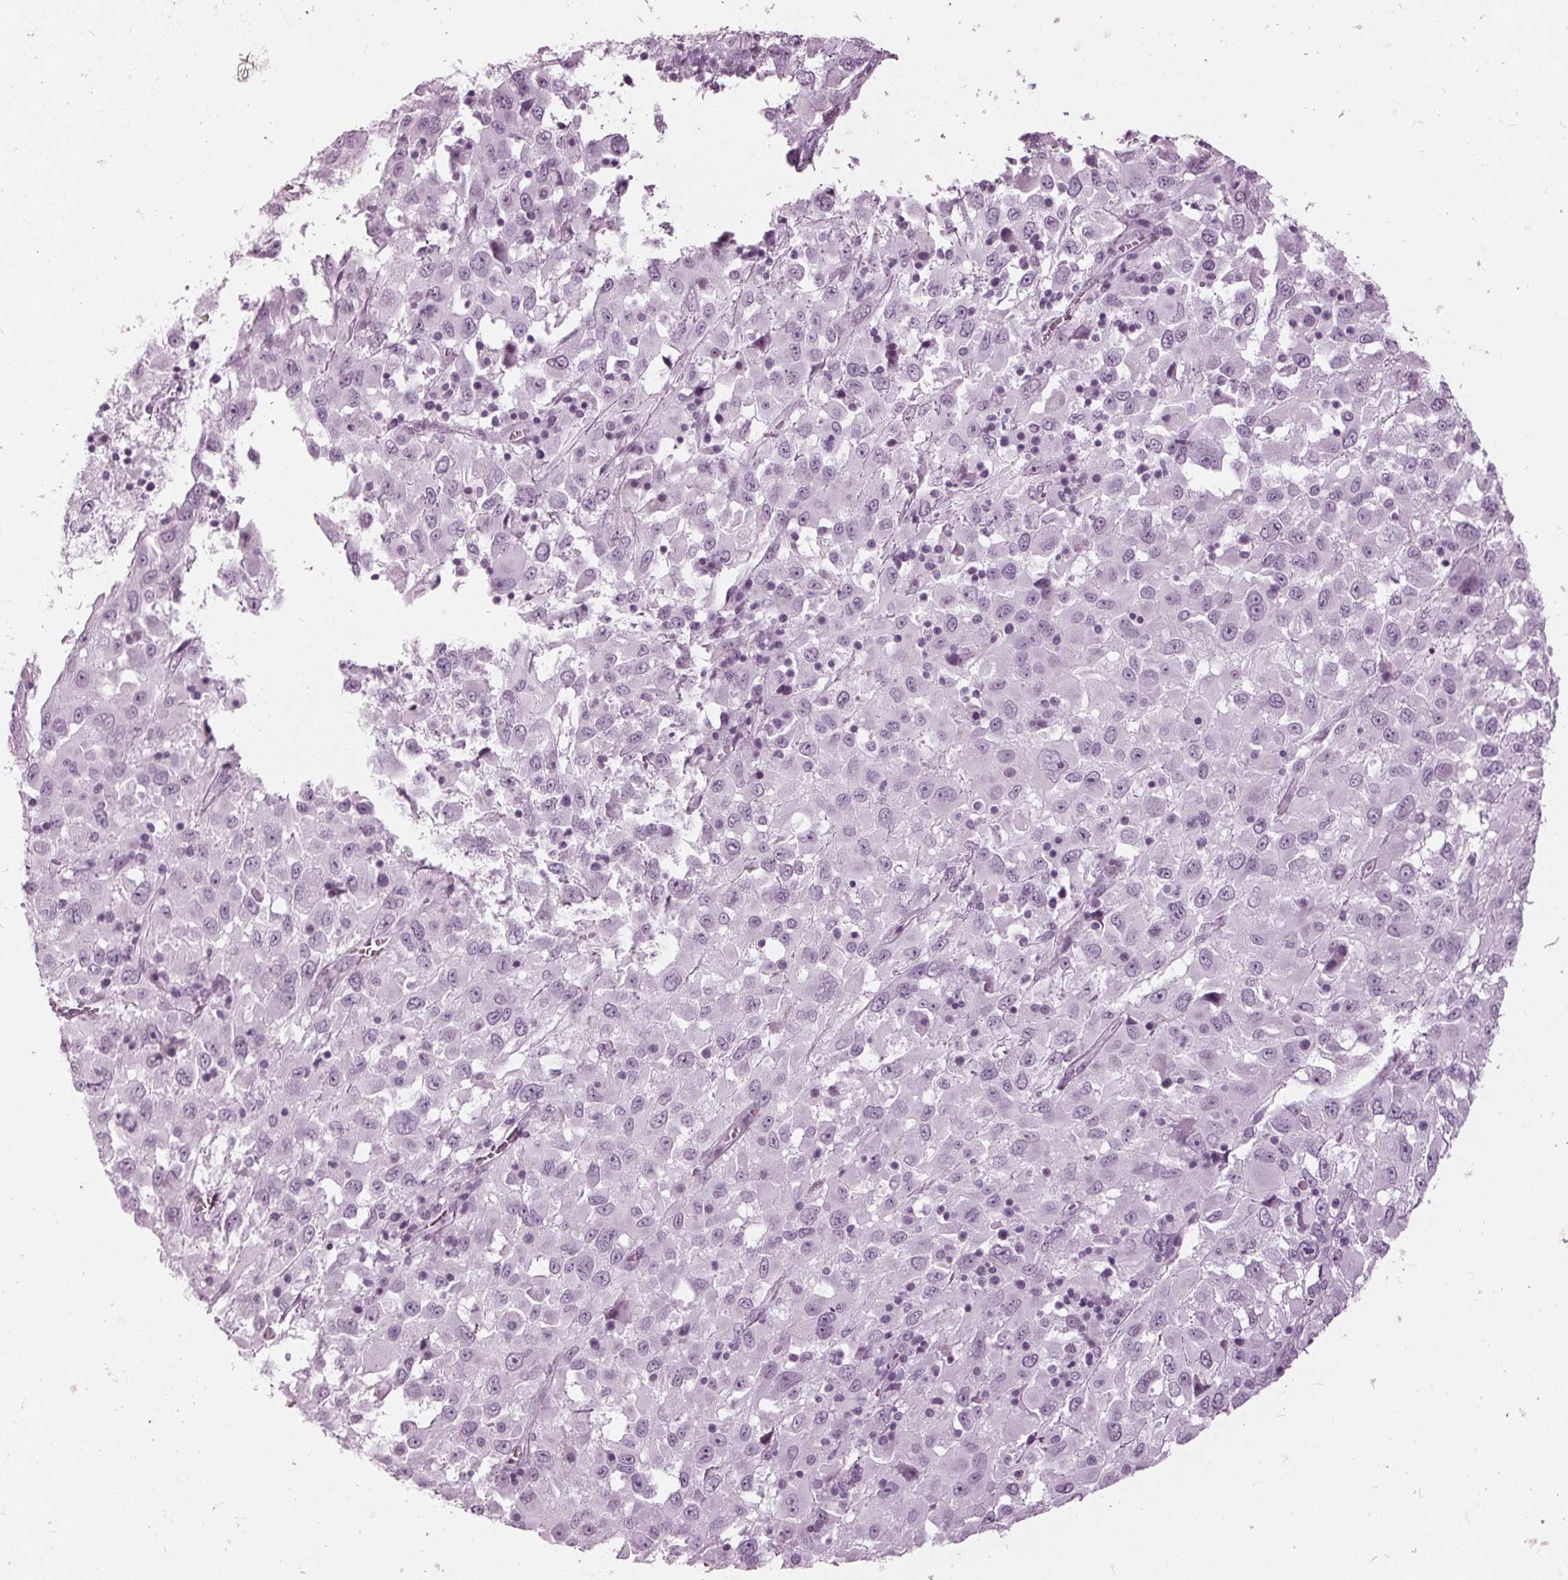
{"staining": {"intensity": "negative", "quantity": "none", "location": "none"}, "tissue": "melanoma", "cell_type": "Tumor cells", "image_type": "cancer", "snomed": [{"axis": "morphology", "description": "Malignant melanoma, Metastatic site"}, {"axis": "topography", "description": "Soft tissue"}], "caption": "Malignant melanoma (metastatic site) stained for a protein using IHC displays no expression tumor cells.", "gene": "KRT28", "patient": {"sex": "male", "age": 50}}